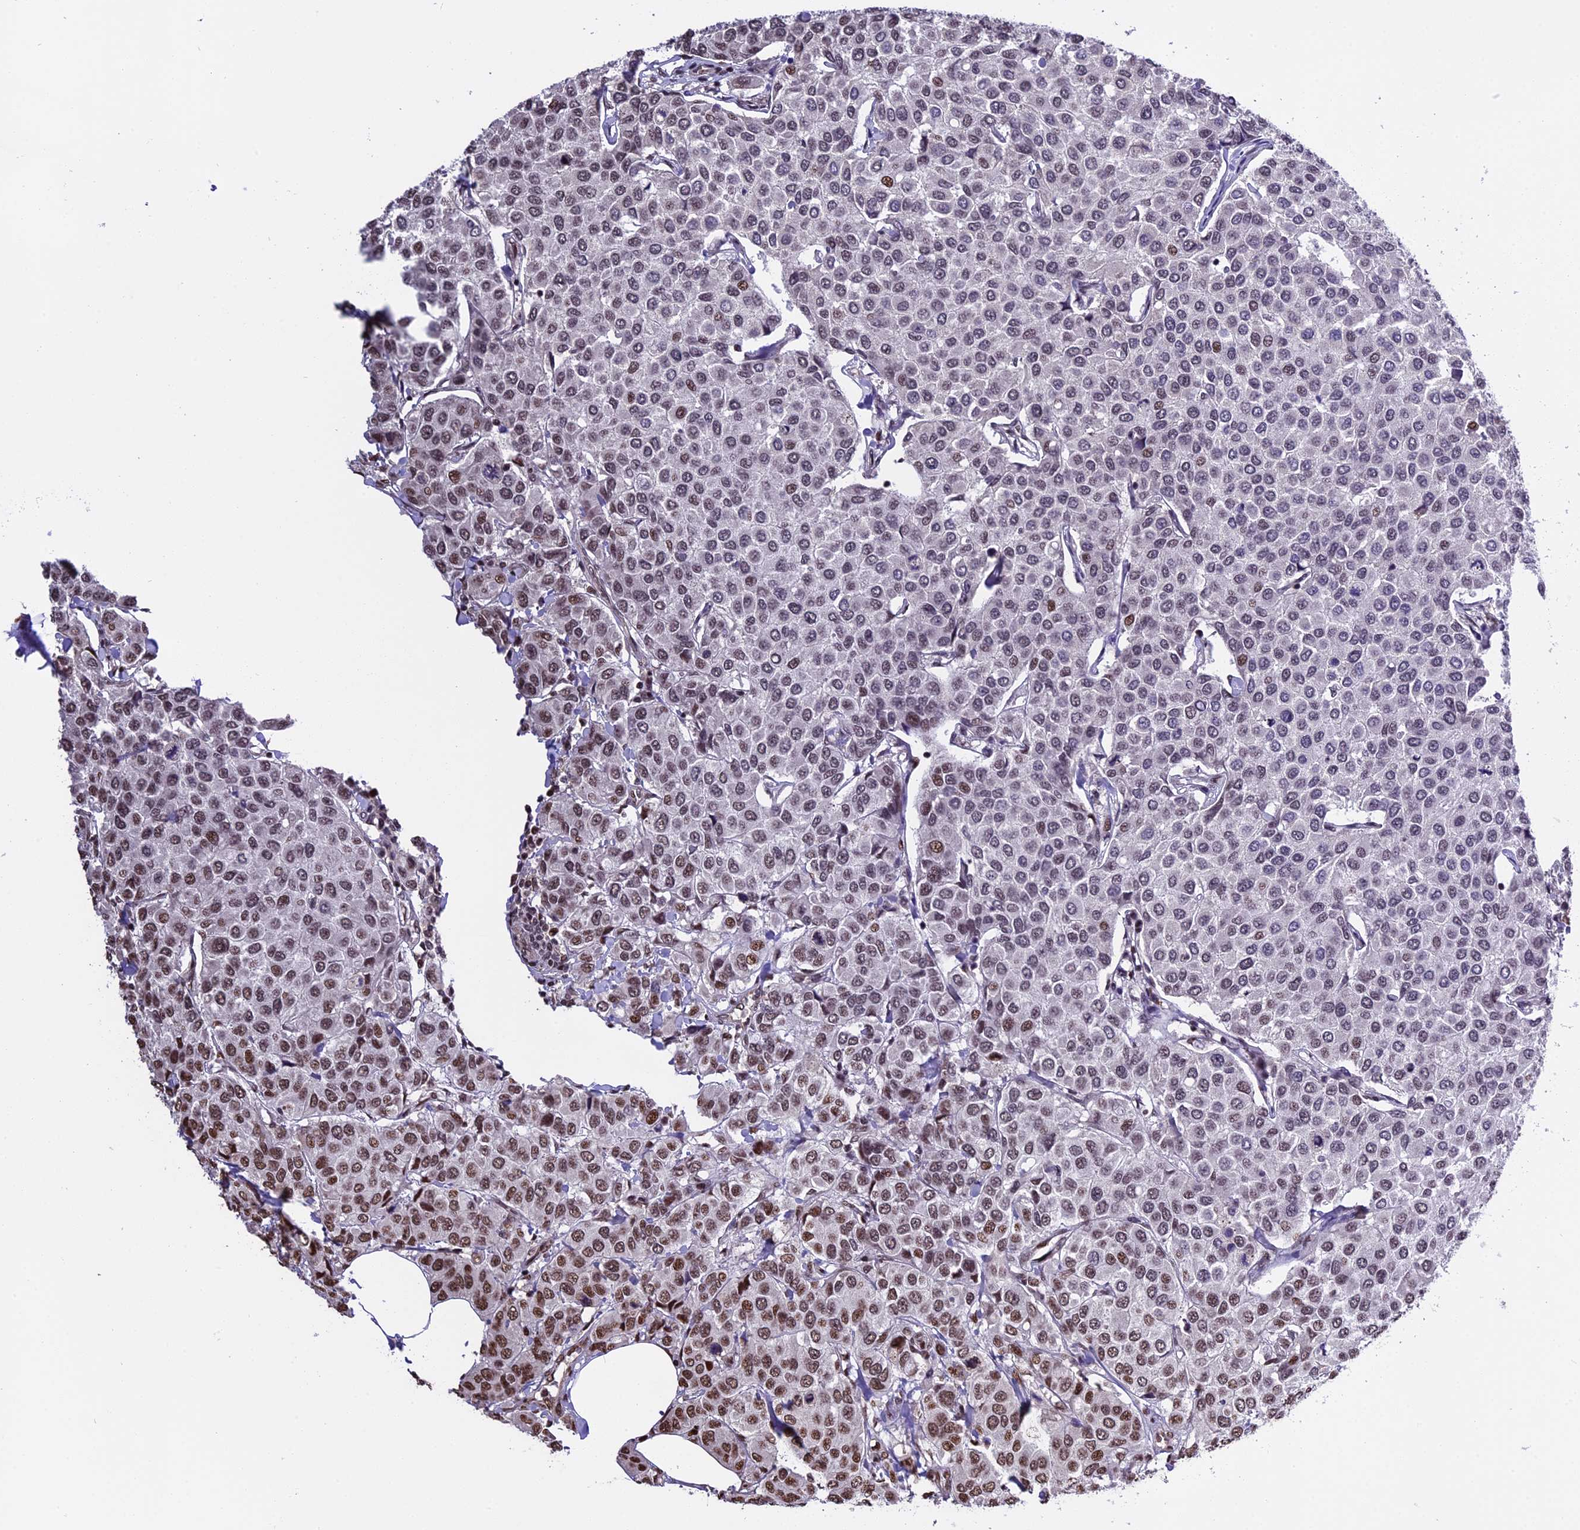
{"staining": {"intensity": "moderate", "quantity": "<25%", "location": "nuclear"}, "tissue": "breast cancer", "cell_type": "Tumor cells", "image_type": "cancer", "snomed": [{"axis": "morphology", "description": "Duct carcinoma"}, {"axis": "topography", "description": "Breast"}], "caption": "IHC (DAB (3,3'-diaminobenzidine)) staining of breast cancer demonstrates moderate nuclear protein positivity in about <25% of tumor cells.", "gene": "POLR3E", "patient": {"sex": "female", "age": 55}}